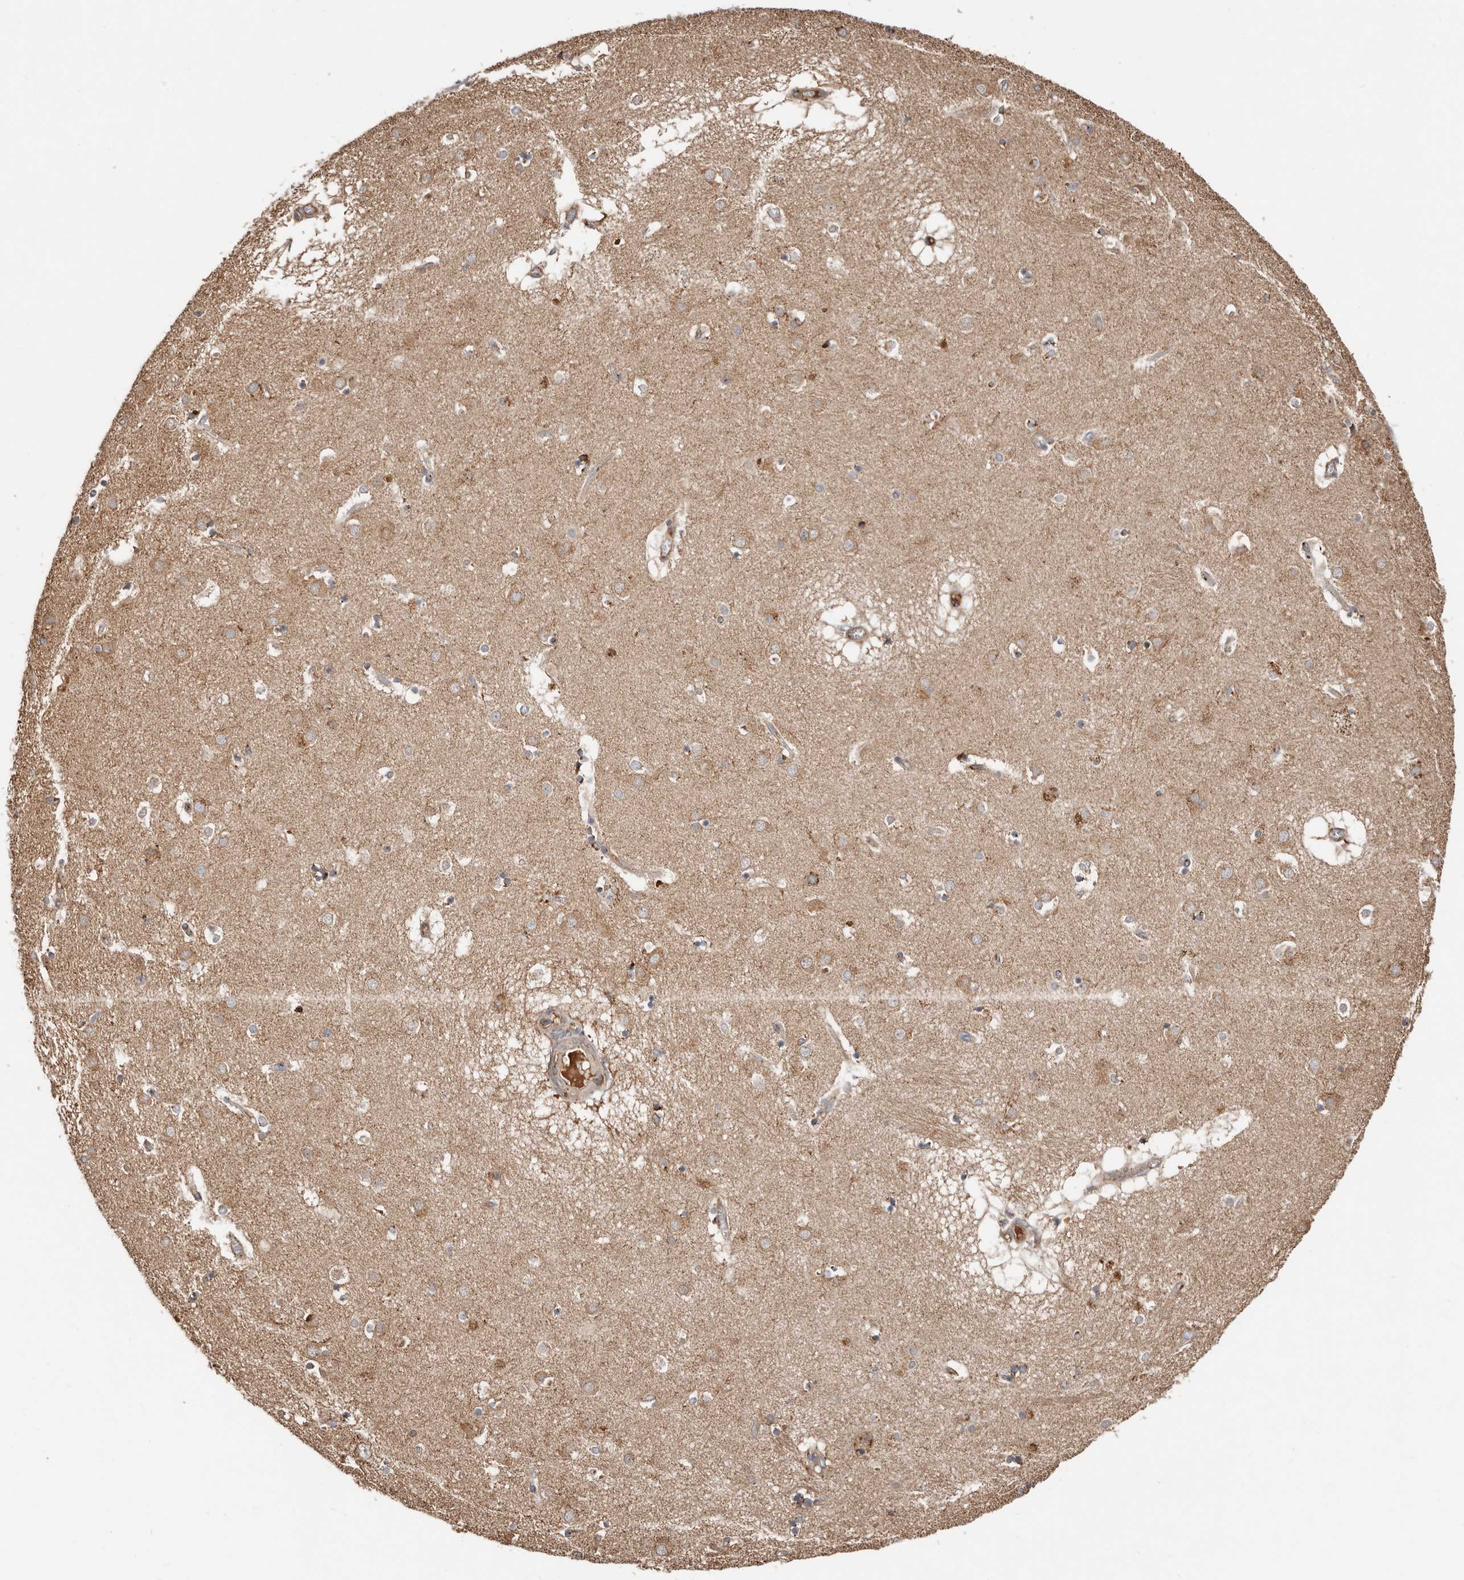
{"staining": {"intensity": "moderate", "quantity": ">75%", "location": "cytoplasmic/membranous"}, "tissue": "caudate", "cell_type": "Glial cells", "image_type": "normal", "snomed": [{"axis": "morphology", "description": "Normal tissue, NOS"}, {"axis": "topography", "description": "Lateral ventricle wall"}], "caption": "Glial cells display medium levels of moderate cytoplasmic/membranous positivity in approximately >75% of cells in benign human caudate.", "gene": "COG1", "patient": {"sex": "male", "age": 70}}